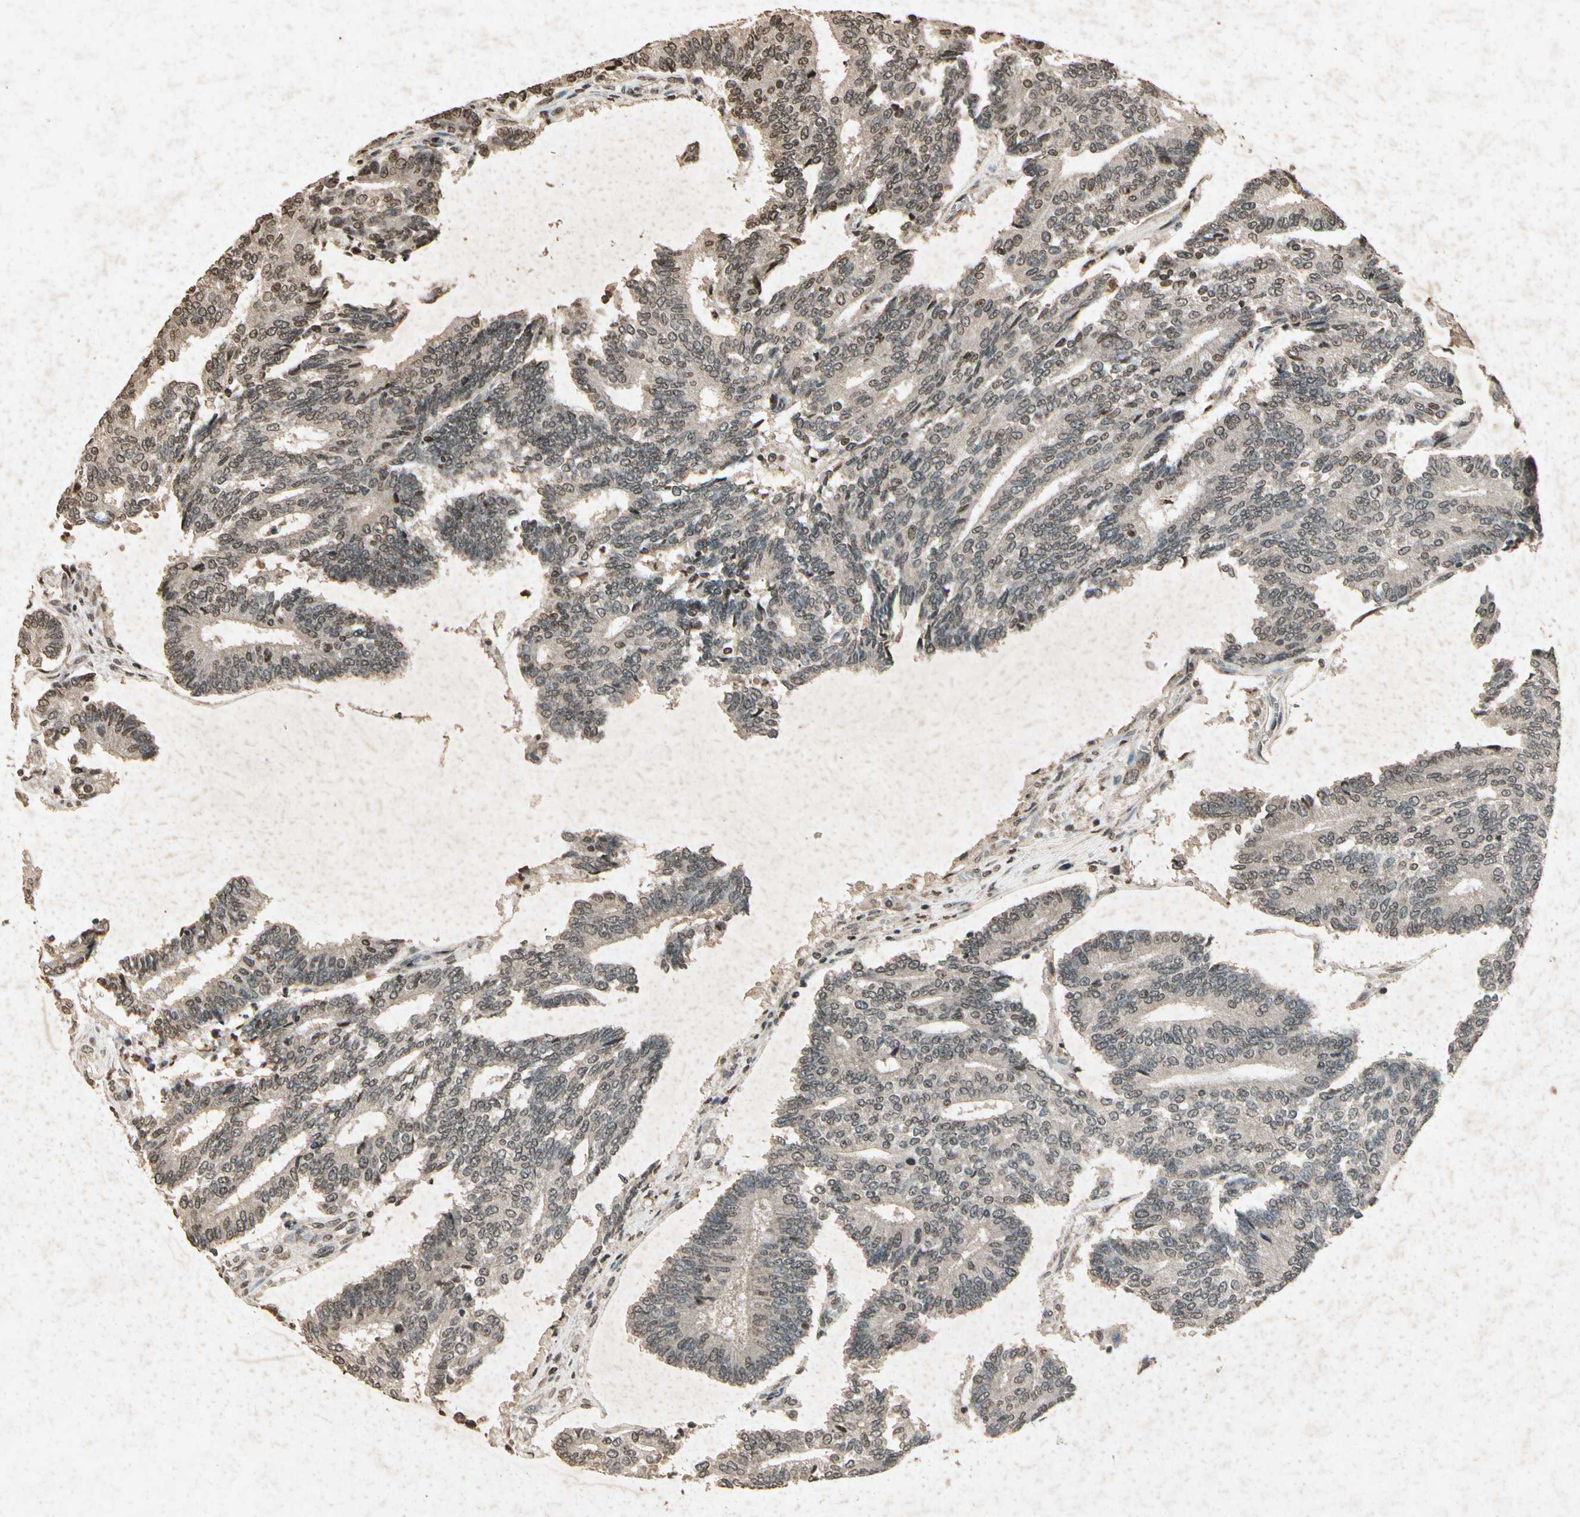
{"staining": {"intensity": "weak", "quantity": "25%-75%", "location": "cytoplasmic/membranous,nuclear"}, "tissue": "prostate cancer", "cell_type": "Tumor cells", "image_type": "cancer", "snomed": [{"axis": "morphology", "description": "Adenocarcinoma, High grade"}, {"axis": "topography", "description": "Prostate"}], "caption": "IHC (DAB (3,3'-diaminobenzidine)) staining of high-grade adenocarcinoma (prostate) demonstrates weak cytoplasmic/membranous and nuclear protein positivity in about 25%-75% of tumor cells. (Stains: DAB in brown, nuclei in blue, Microscopy: brightfield microscopy at high magnification).", "gene": "GC", "patient": {"sex": "male", "age": 55}}